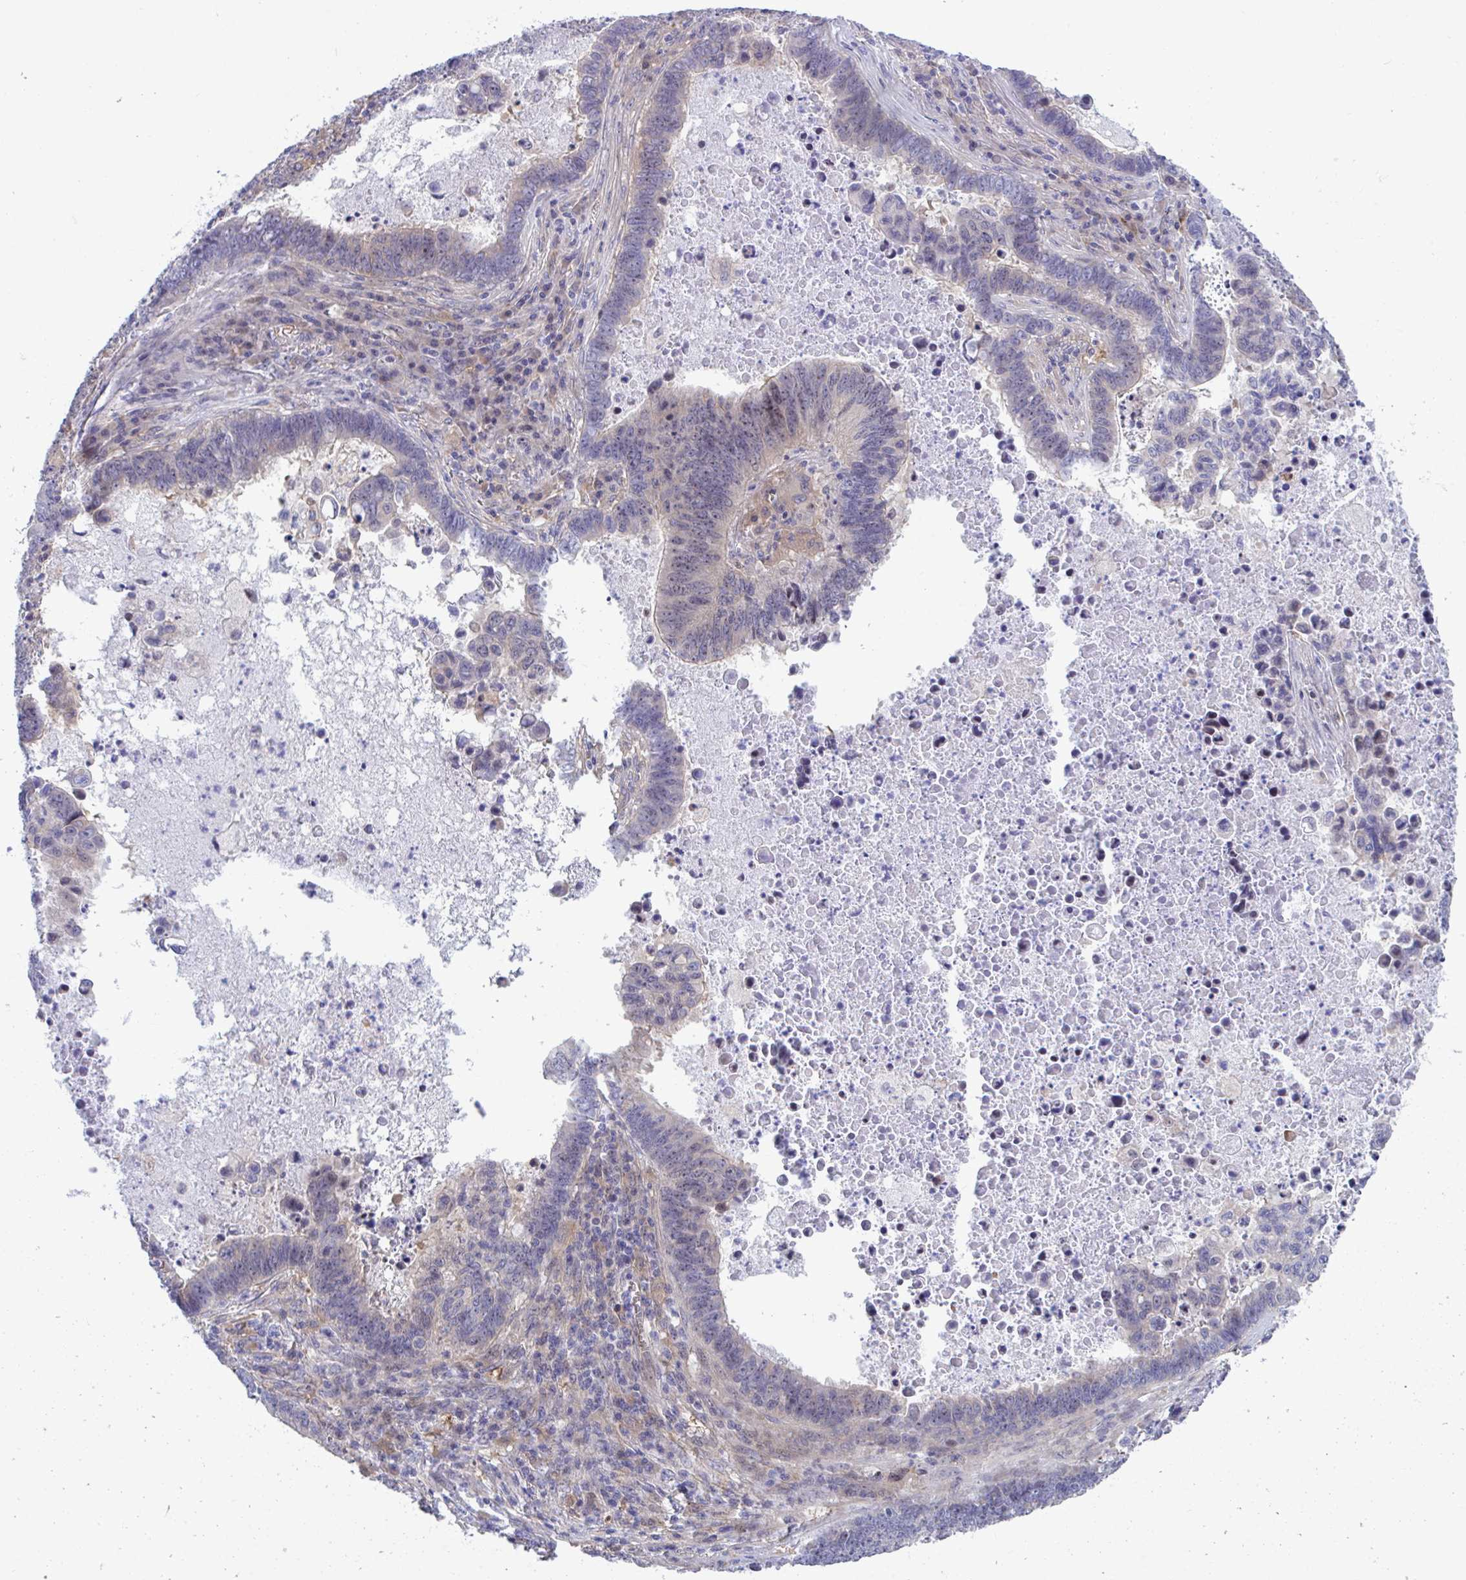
{"staining": {"intensity": "weak", "quantity": "<25%", "location": "cytoplasmic/membranous,nuclear"}, "tissue": "lung cancer", "cell_type": "Tumor cells", "image_type": "cancer", "snomed": [{"axis": "morphology", "description": "Aneuploidy"}, {"axis": "morphology", "description": "Adenocarcinoma, NOS"}, {"axis": "morphology", "description": "Adenocarcinoma primary or metastatic"}, {"axis": "topography", "description": "Lung"}], "caption": "Human lung adenocarcinoma primary or metastatic stained for a protein using immunohistochemistry (IHC) displays no positivity in tumor cells.", "gene": "CENPQ", "patient": {"sex": "female", "age": 75}}